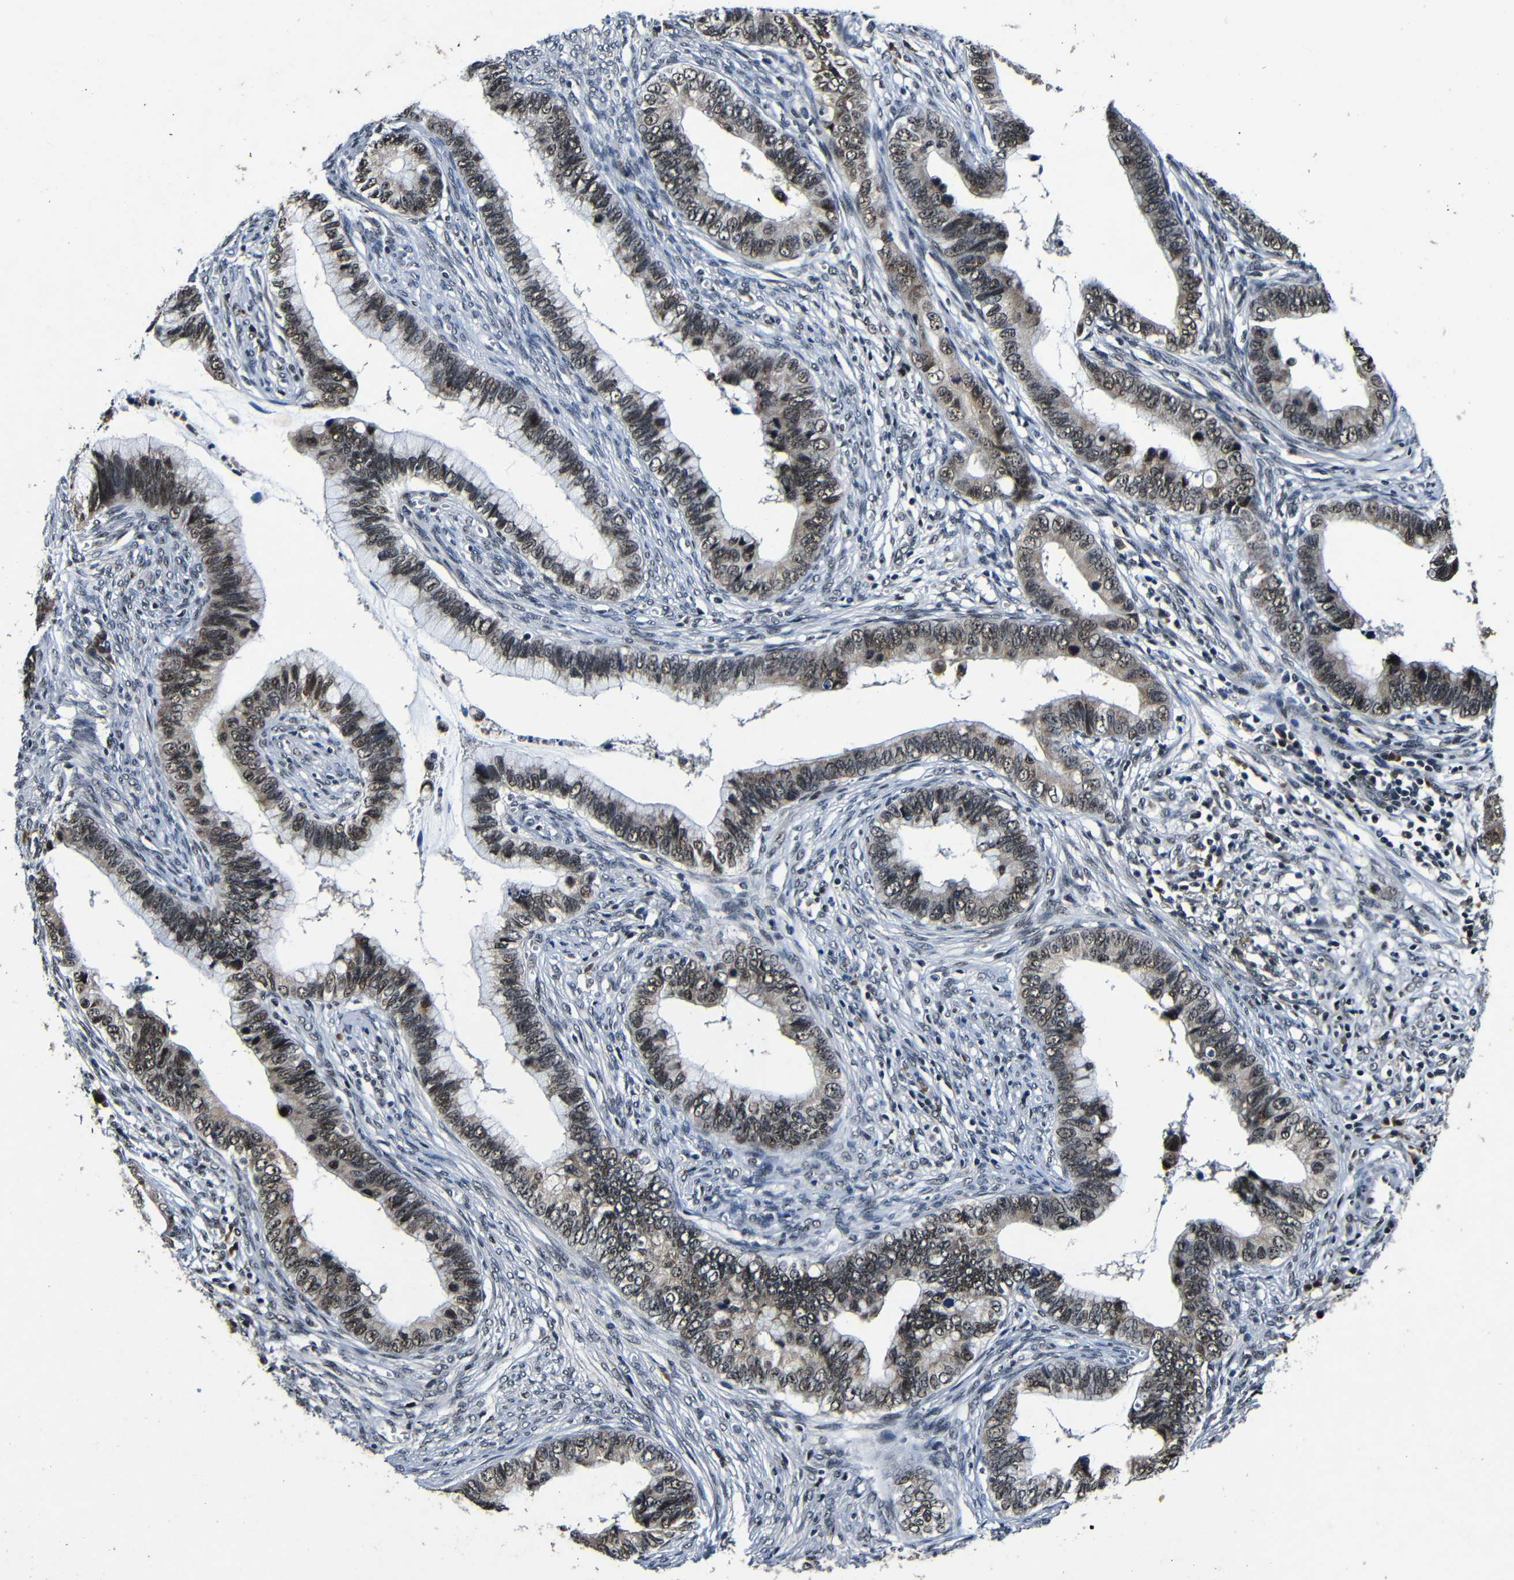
{"staining": {"intensity": "weak", "quantity": ">75%", "location": "nuclear"}, "tissue": "cervical cancer", "cell_type": "Tumor cells", "image_type": "cancer", "snomed": [{"axis": "morphology", "description": "Adenocarcinoma, NOS"}, {"axis": "topography", "description": "Cervix"}], "caption": "Protein expression analysis of human cervical cancer reveals weak nuclear positivity in approximately >75% of tumor cells. (DAB (3,3'-diaminobenzidine) IHC, brown staining for protein, blue staining for nuclei).", "gene": "FOXD4", "patient": {"sex": "female", "age": 44}}